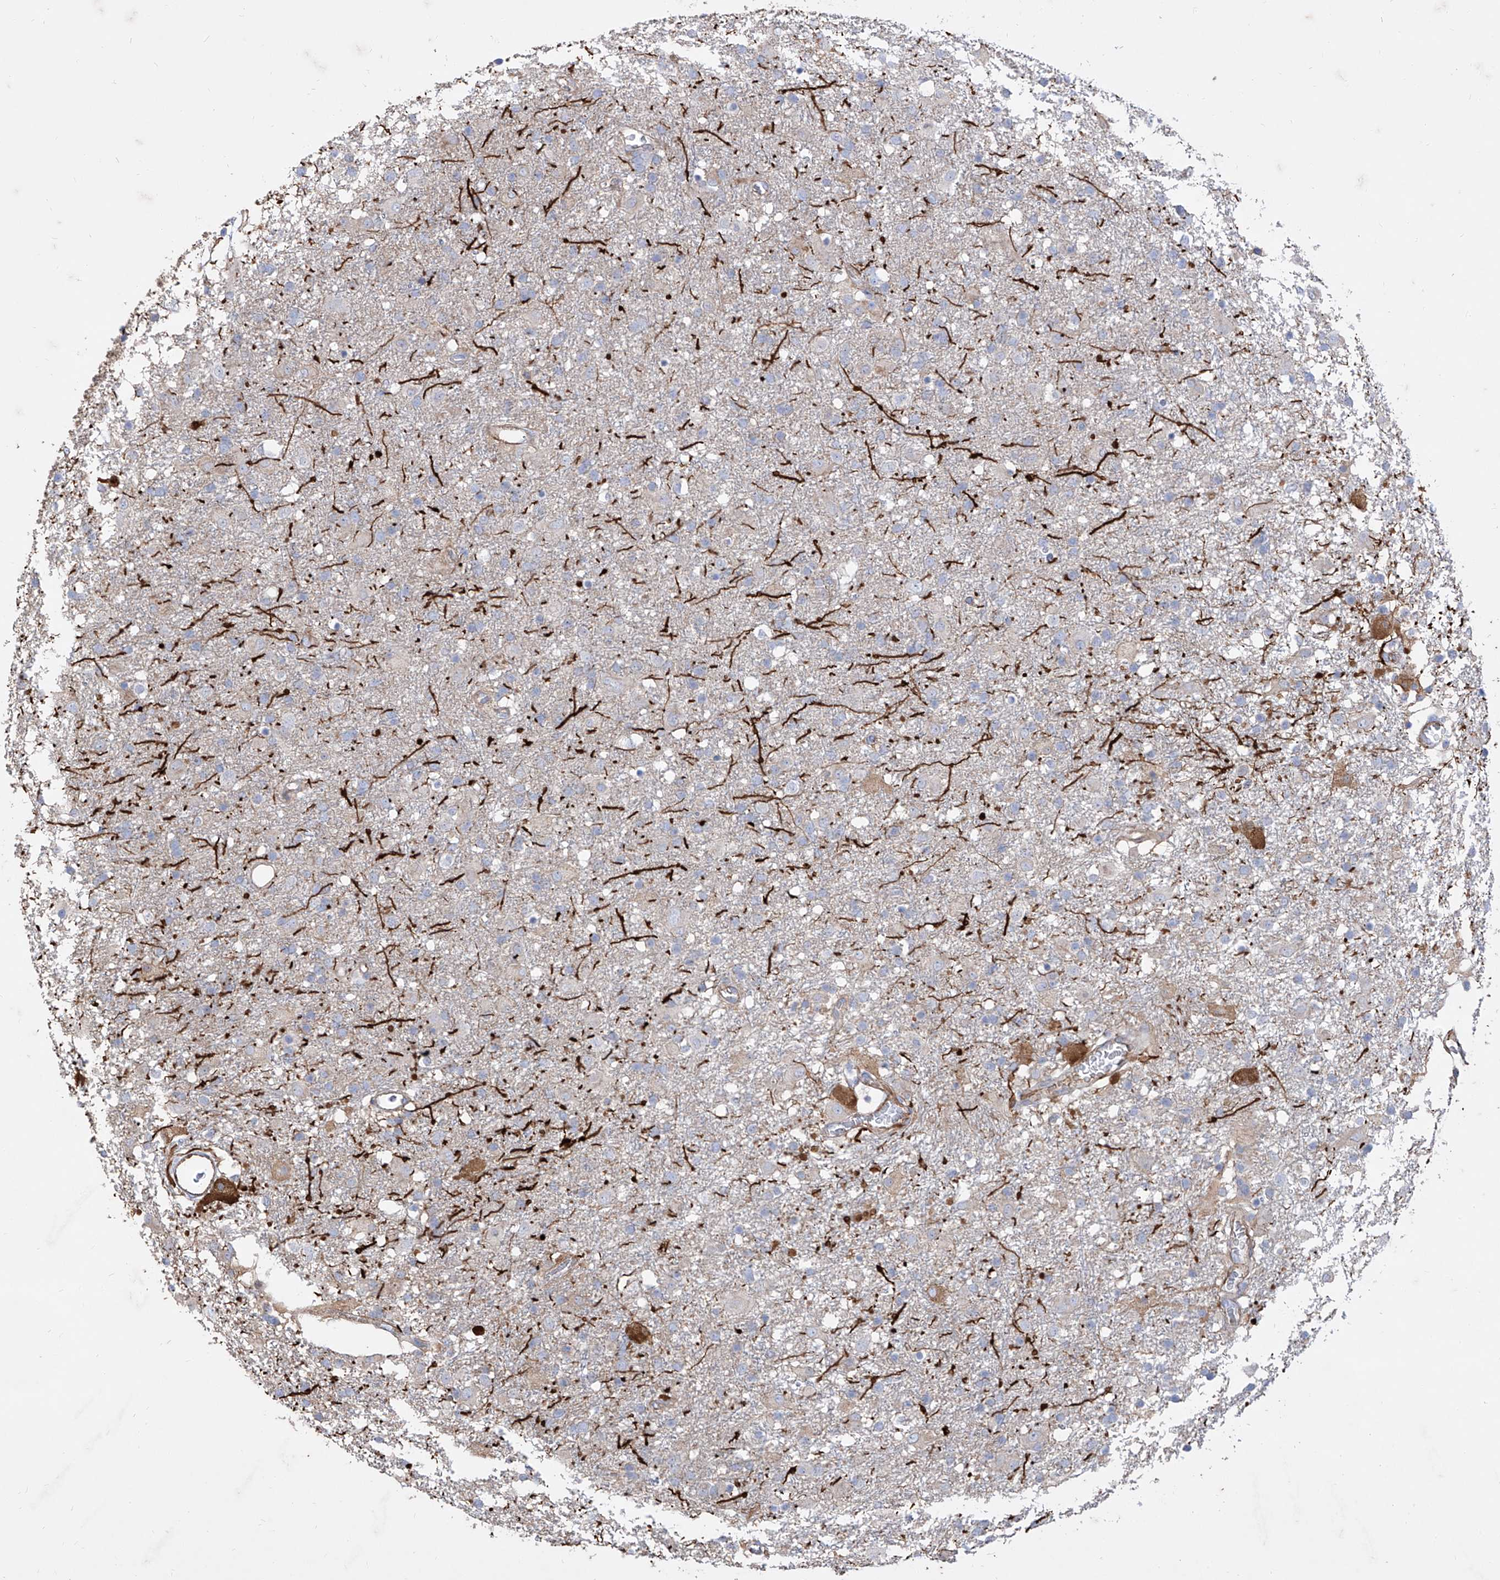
{"staining": {"intensity": "negative", "quantity": "none", "location": "none"}, "tissue": "glioma", "cell_type": "Tumor cells", "image_type": "cancer", "snomed": [{"axis": "morphology", "description": "Glioma, malignant, Low grade"}, {"axis": "topography", "description": "Brain"}], "caption": "Micrograph shows no protein staining in tumor cells of malignant low-grade glioma tissue.", "gene": "C1orf74", "patient": {"sex": "male", "age": 65}}